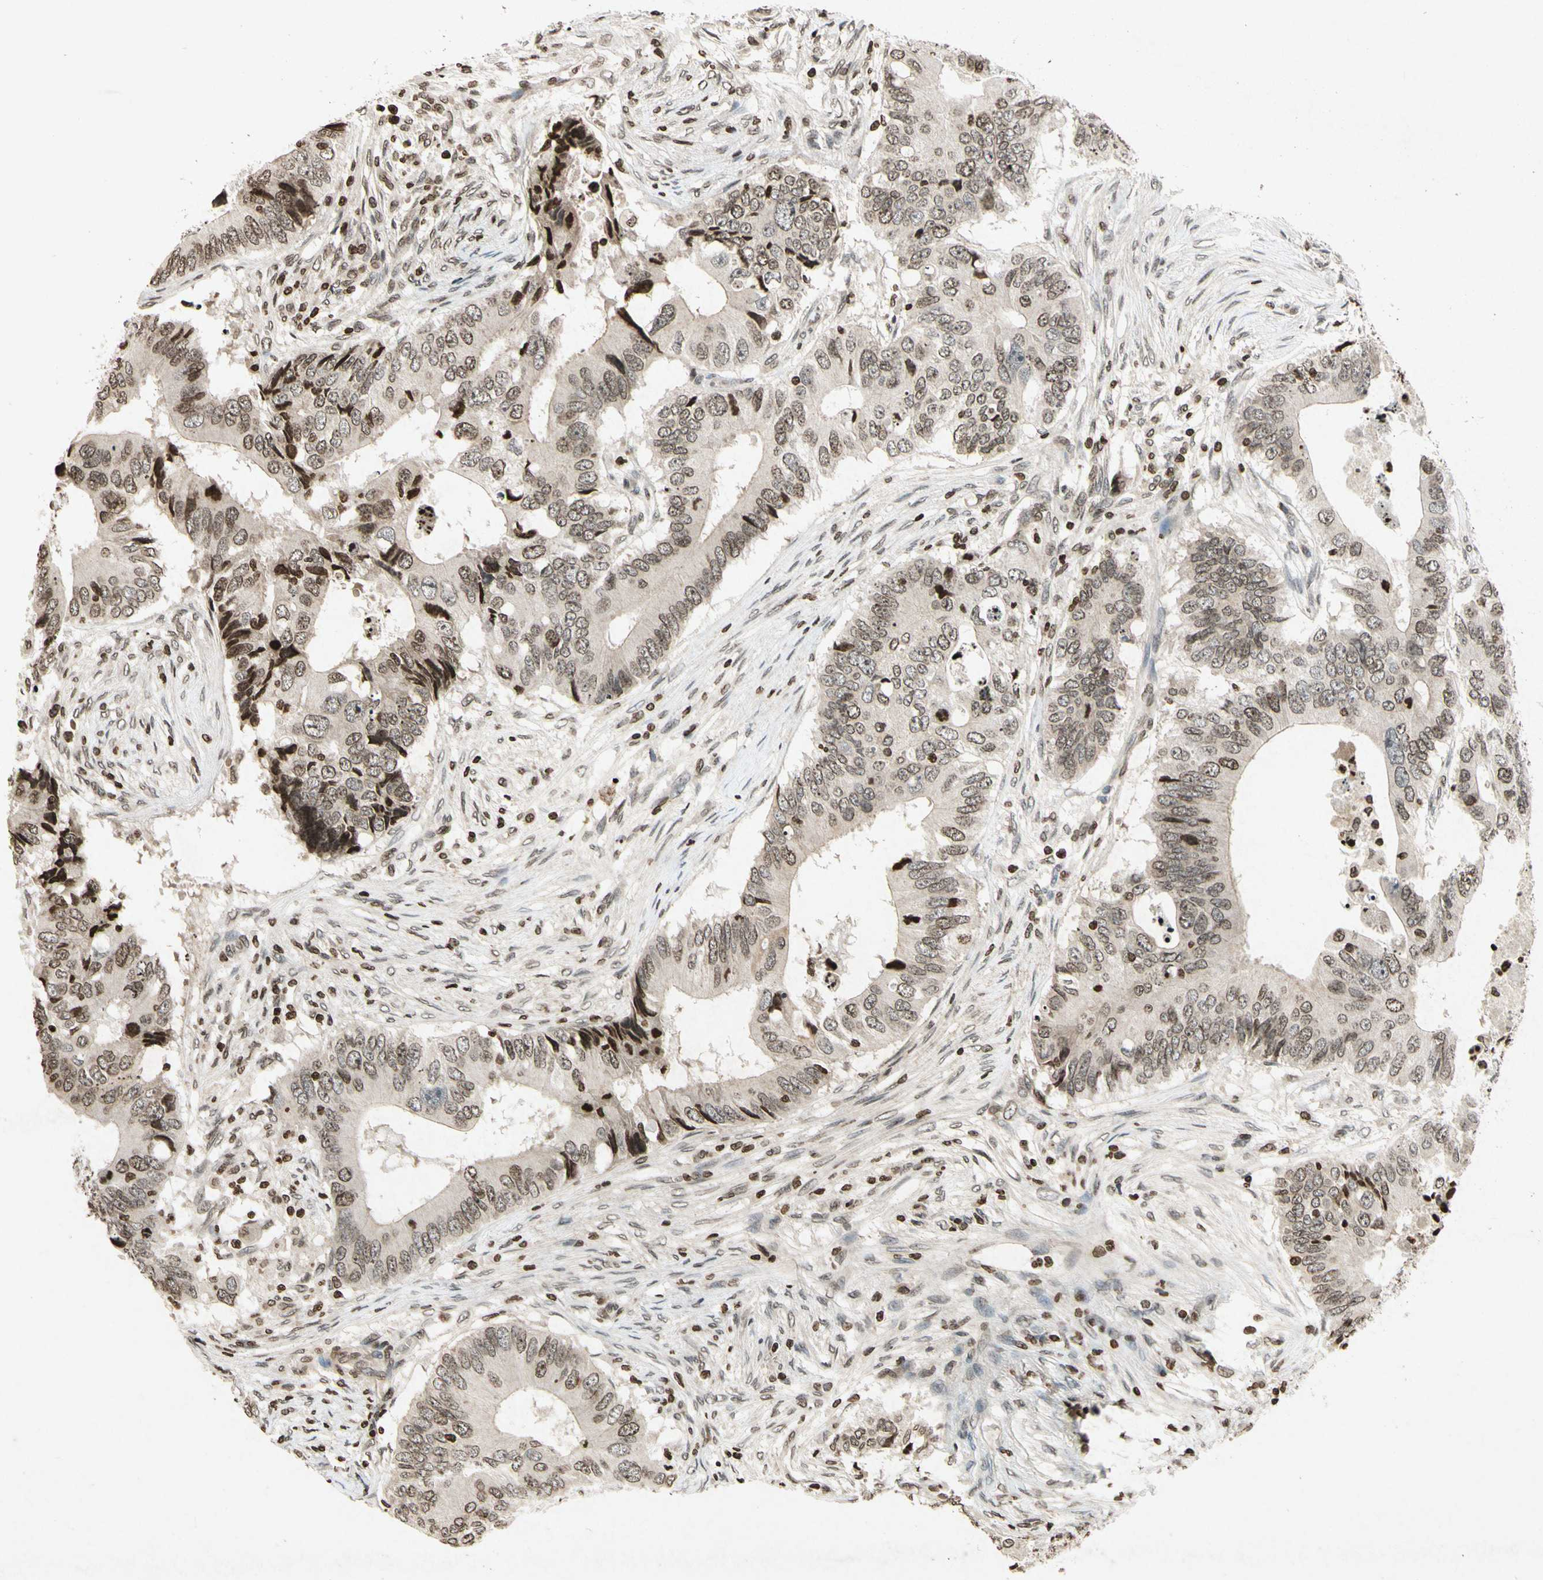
{"staining": {"intensity": "weak", "quantity": "<25%", "location": "nuclear"}, "tissue": "colorectal cancer", "cell_type": "Tumor cells", "image_type": "cancer", "snomed": [{"axis": "morphology", "description": "Adenocarcinoma, NOS"}, {"axis": "topography", "description": "Colon"}], "caption": "Human colorectal cancer (adenocarcinoma) stained for a protein using immunohistochemistry reveals no positivity in tumor cells.", "gene": "HOXB3", "patient": {"sex": "male", "age": 71}}